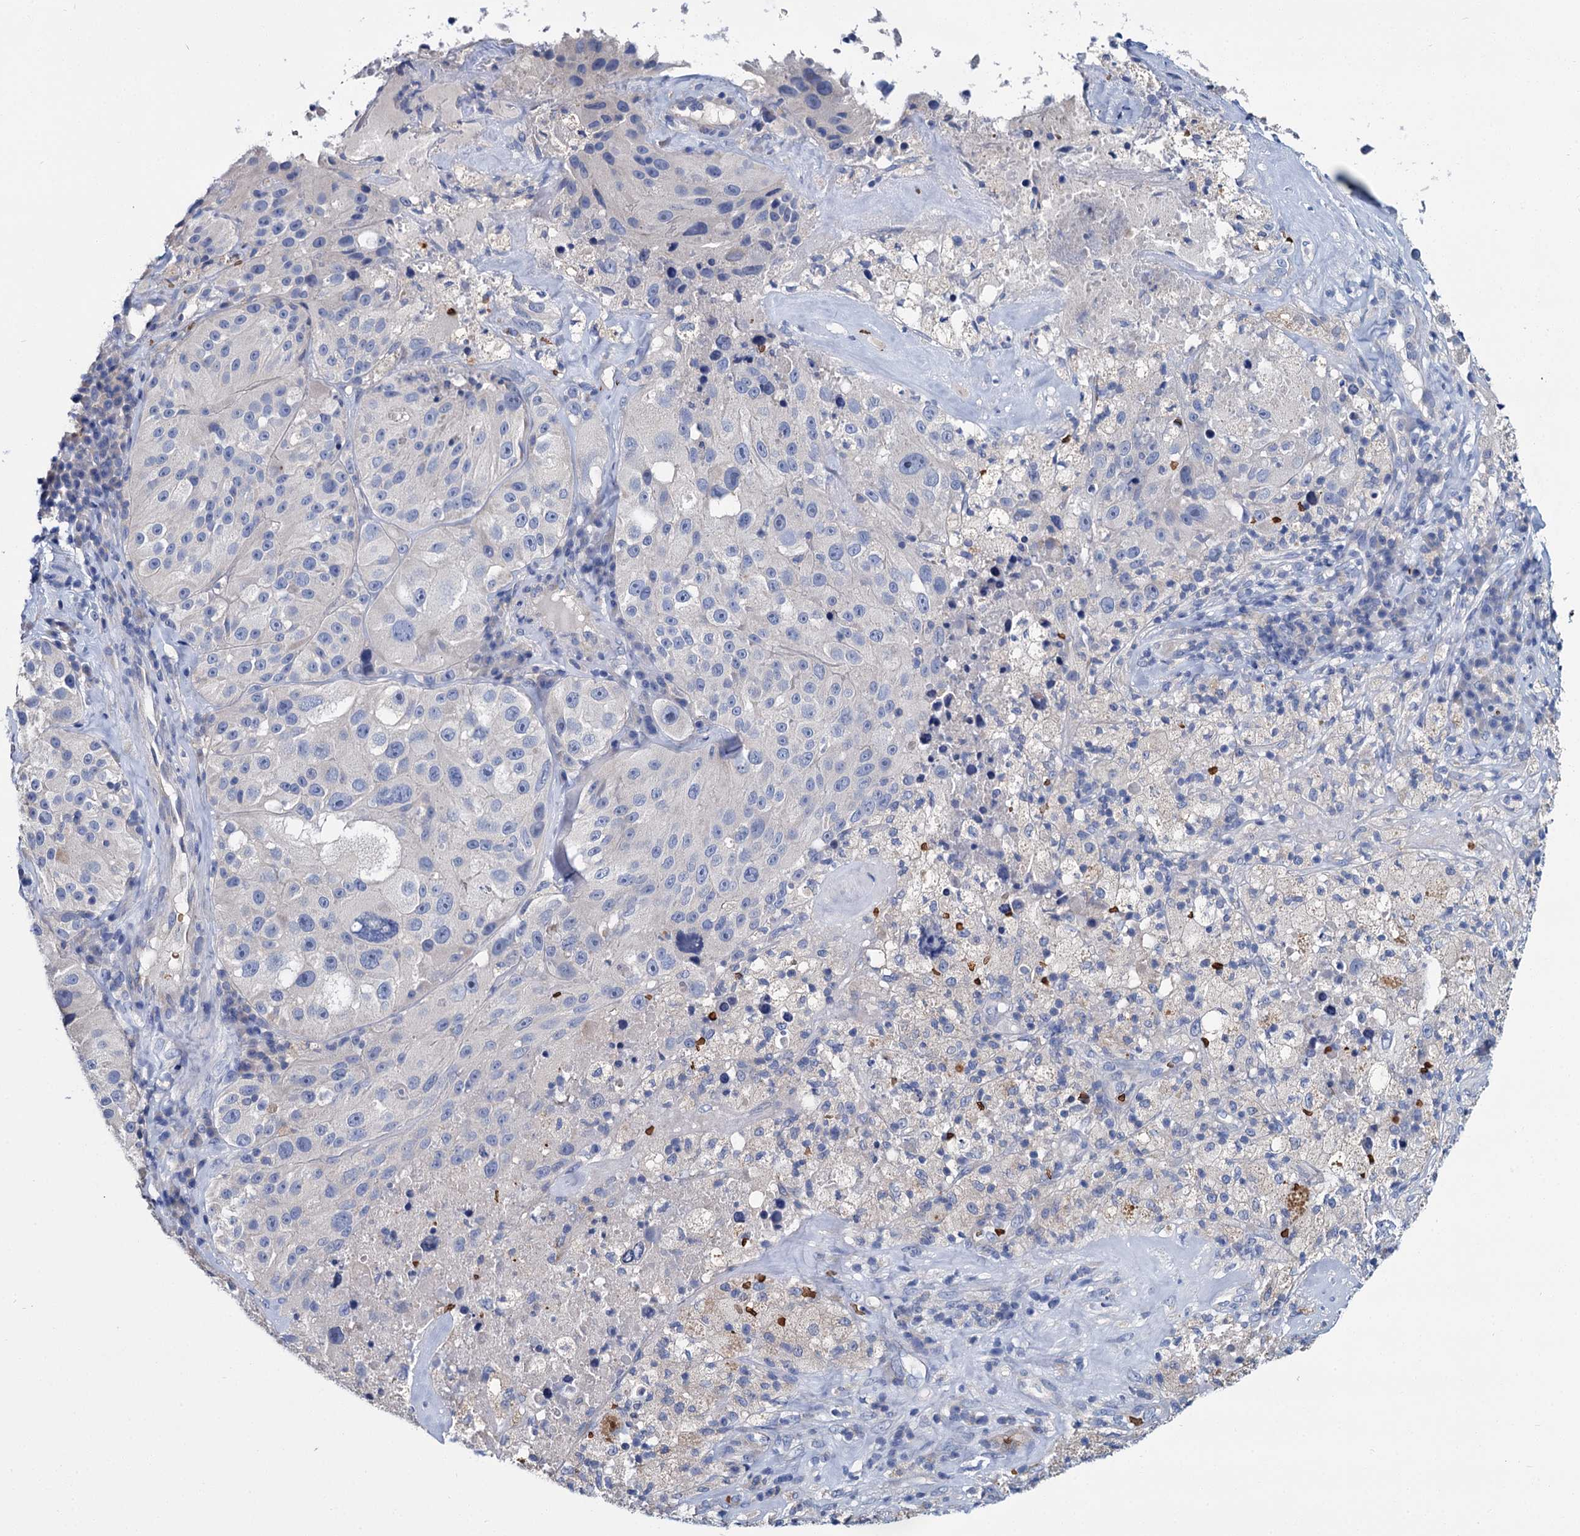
{"staining": {"intensity": "negative", "quantity": "none", "location": "none"}, "tissue": "melanoma", "cell_type": "Tumor cells", "image_type": "cancer", "snomed": [{"axis": "morphology", "description": "Malignant melanoma, Metastatic site"}, {"axis": "topography", "description": "Lymph node"}], "caption": "Tumor cells are negative for protein expression in human melanoma.", "gene": "ATG2A", "patient": {"sex": "male", "age": 62}}